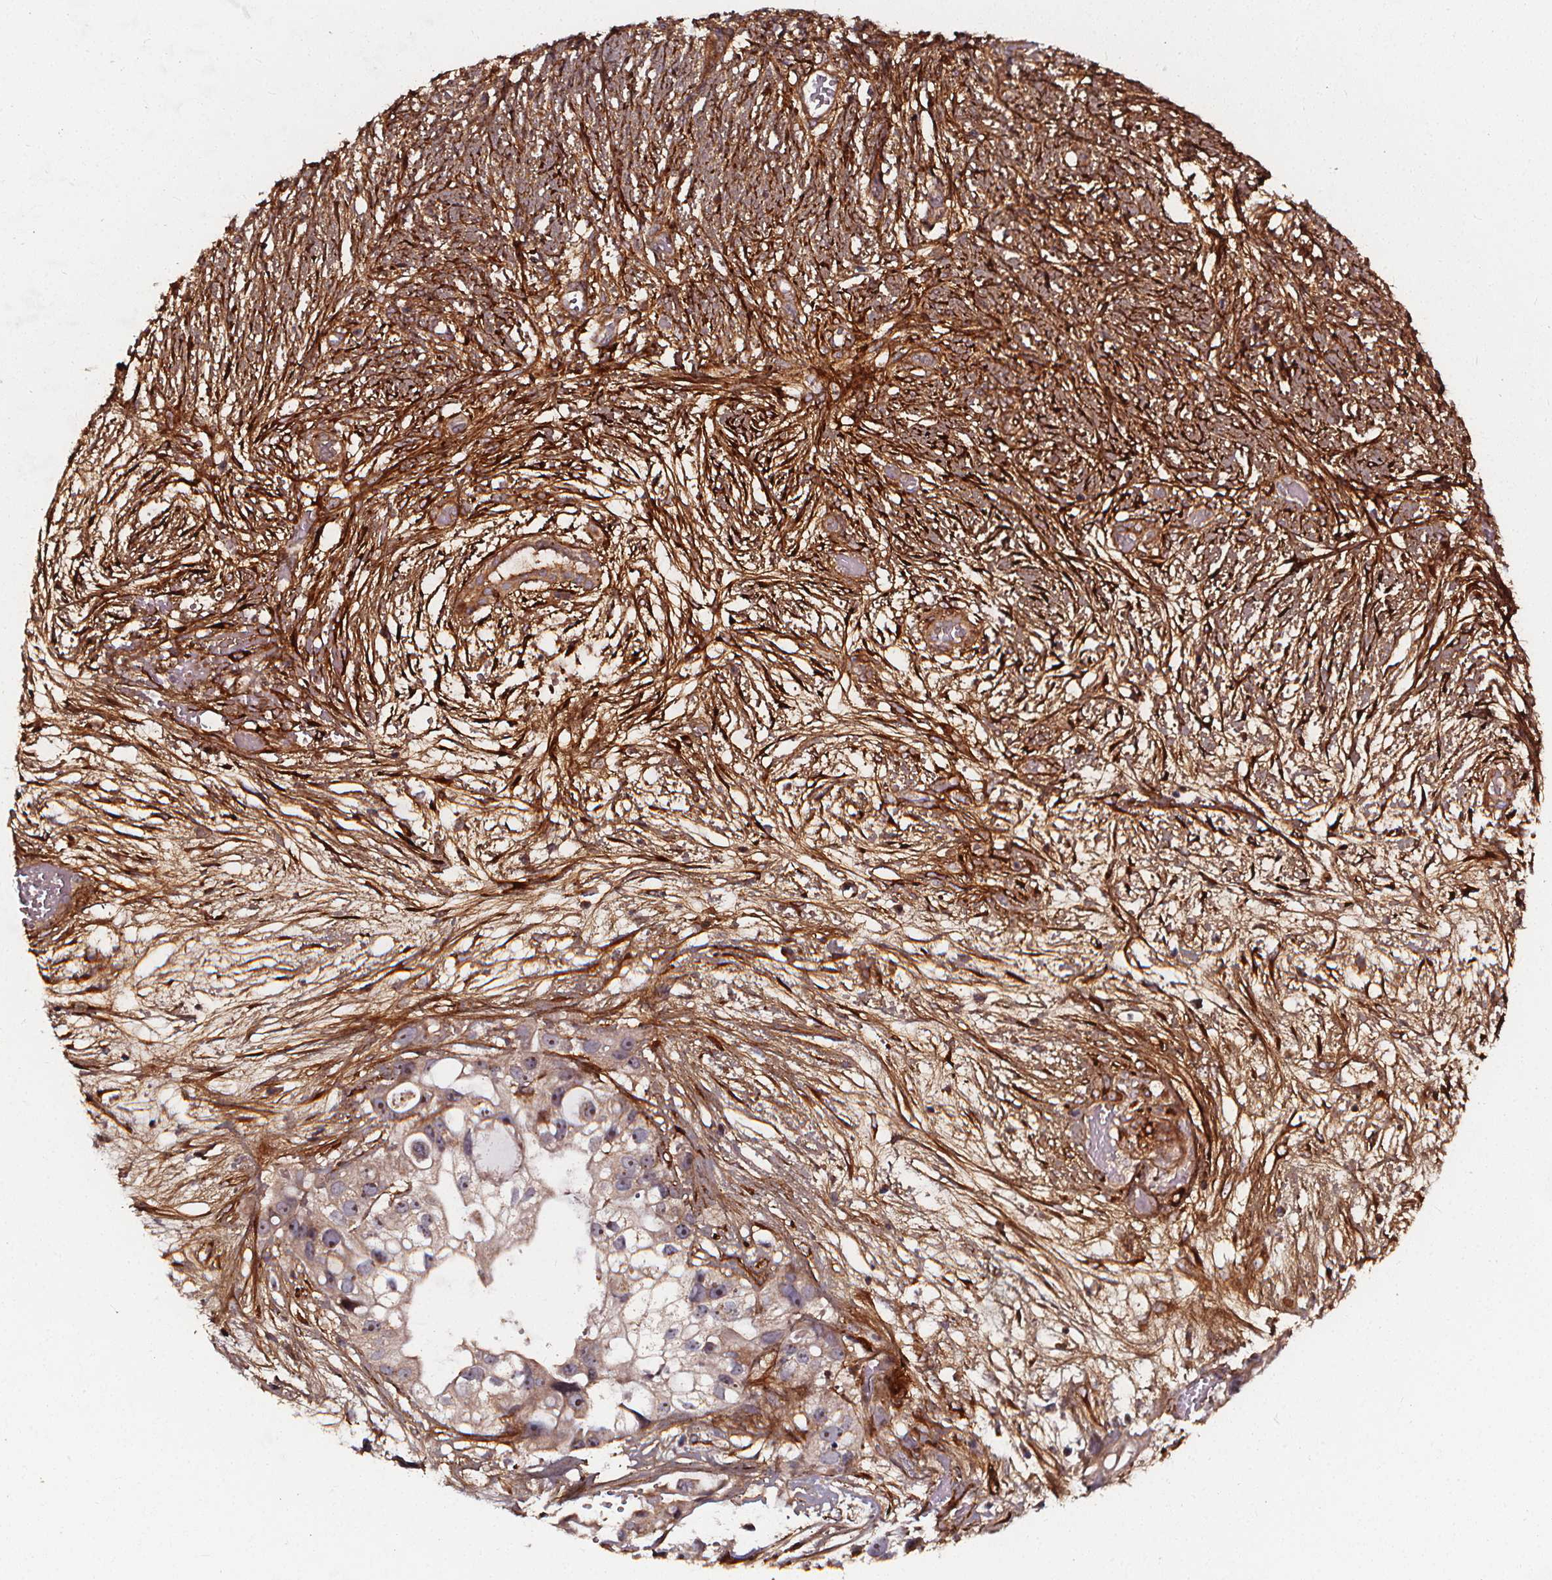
{"staining": {"intensity": "weak", "quantity": "25%-75%", "location": "cytoplasmic/membranous"}, "tissue": "ovarian cancer", "cell_type": "Tumor cells", "image_type": "cancer", "snomed": [{"axis": "morphology", "description": "Cystadenocarcinoma, serous, NOS"}, {"axis": "topography", "description": "Ovary"}], "caption": "A high-resolution image shows immunohistochemistry staining of ovarian cancer, which exhibits weak cytoplasmic/membranous positivity in approximately 25%-75% of tumor cells. (brown staining indicates protein expression, while blue staining denotes nuclei).", "gene": "AEBP1", "patient": {"sex": "female", "age": 56}}